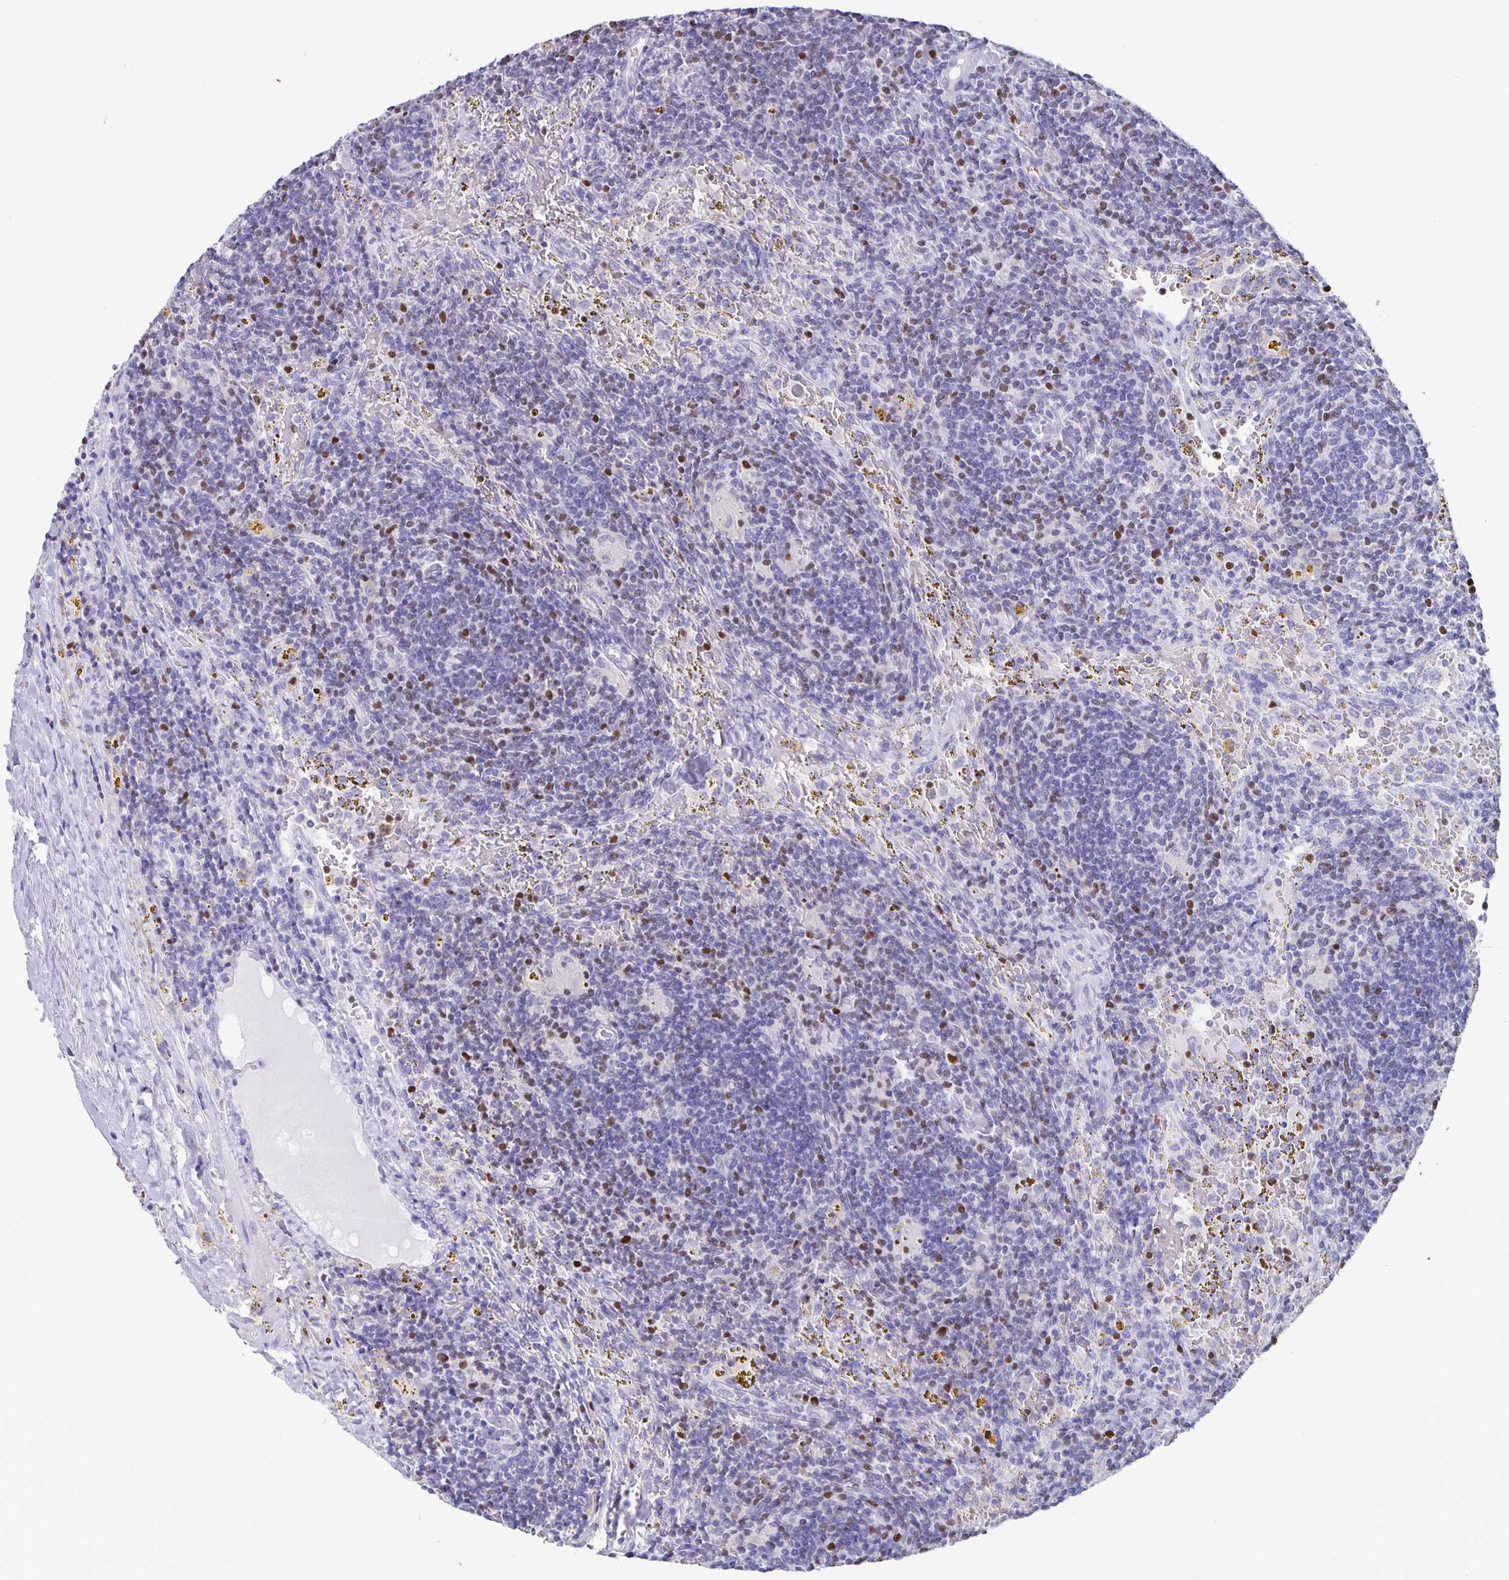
{"staining": {"intensity": "negative", "quantity": "none", "location": "none"}, "tissue": "lymphoma", "cell_type": "Tumor cells", "image_type": "cancer", "snomed": [{"axis": "morphology", "description": "Malignant lymphoma, non-Hodgkin's type, Low grade"}, {"axis": "topography", "description": "Spleen"}], "caption": "Immunohistochemistry of human lymphoma demonstrates no staining in tumor cells.", "gene": "SATB2", "patient": {"sex": "female", "age": 70}}